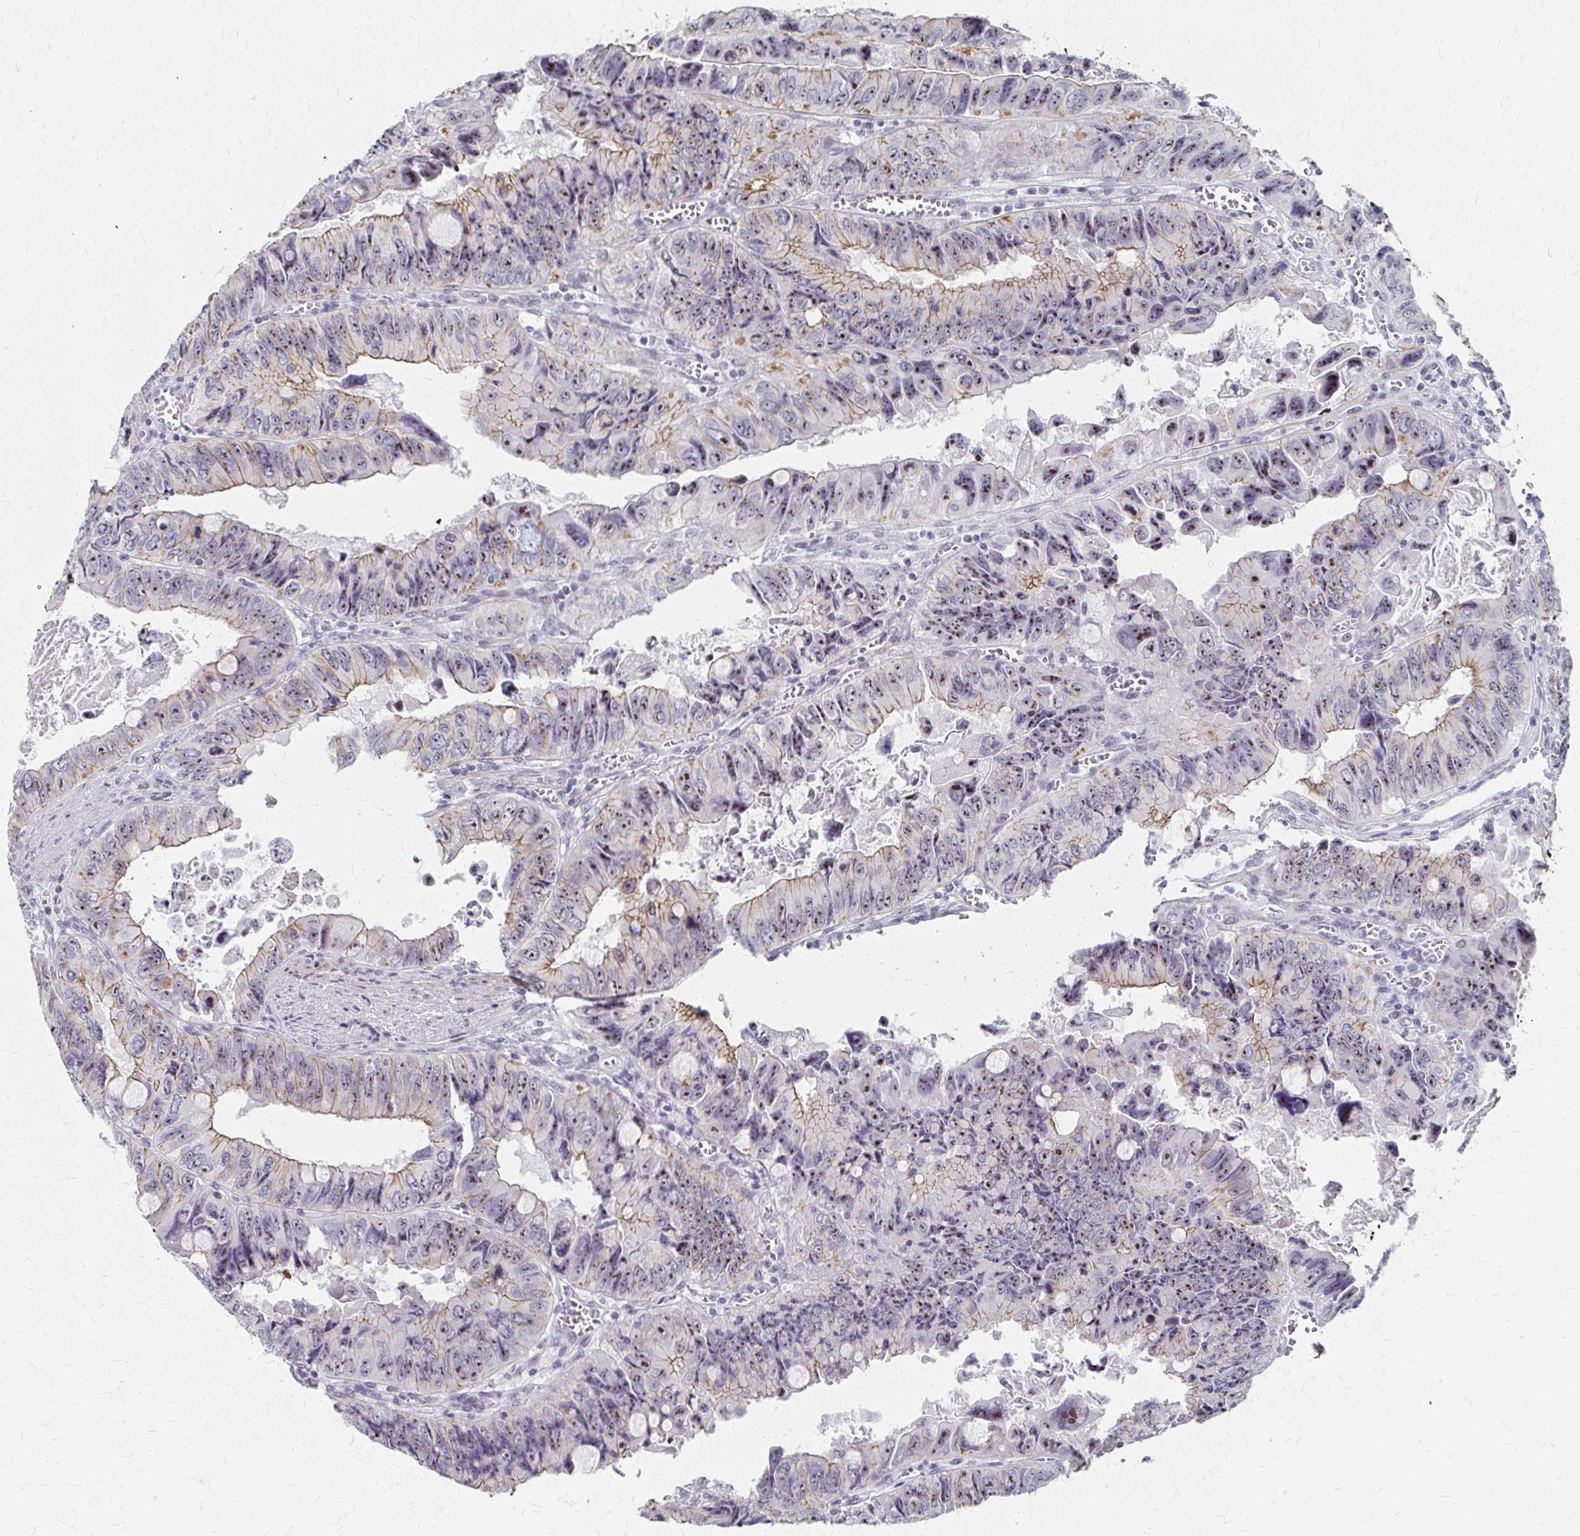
{"staining": {"intensity": "moderate", "quantity": "25%-75%", "location": "cytoplasmic/membranous,nuclear"}, "tissue": "colorectal cancer", "cell_type": "Tumor cells", "image_type": "cancer", "snomed": [{"axis": "morphology", "description": "Adenocarcinoma, NOS"}, {"axis": "topography", "description": "Colon"}], "caption": "Colorectal cancer (adenocarcinoma) stained with DAB immunohistochemistry shows medium levels of moderate cytoplasmic/membranous and nuclear positivity in approximately 25%-75% of tumor cells. (DAB = brown stain, brightfield microscopy at high magnification).", "gene": "PES1", "patient": {"sex": "female", "age": 84}}